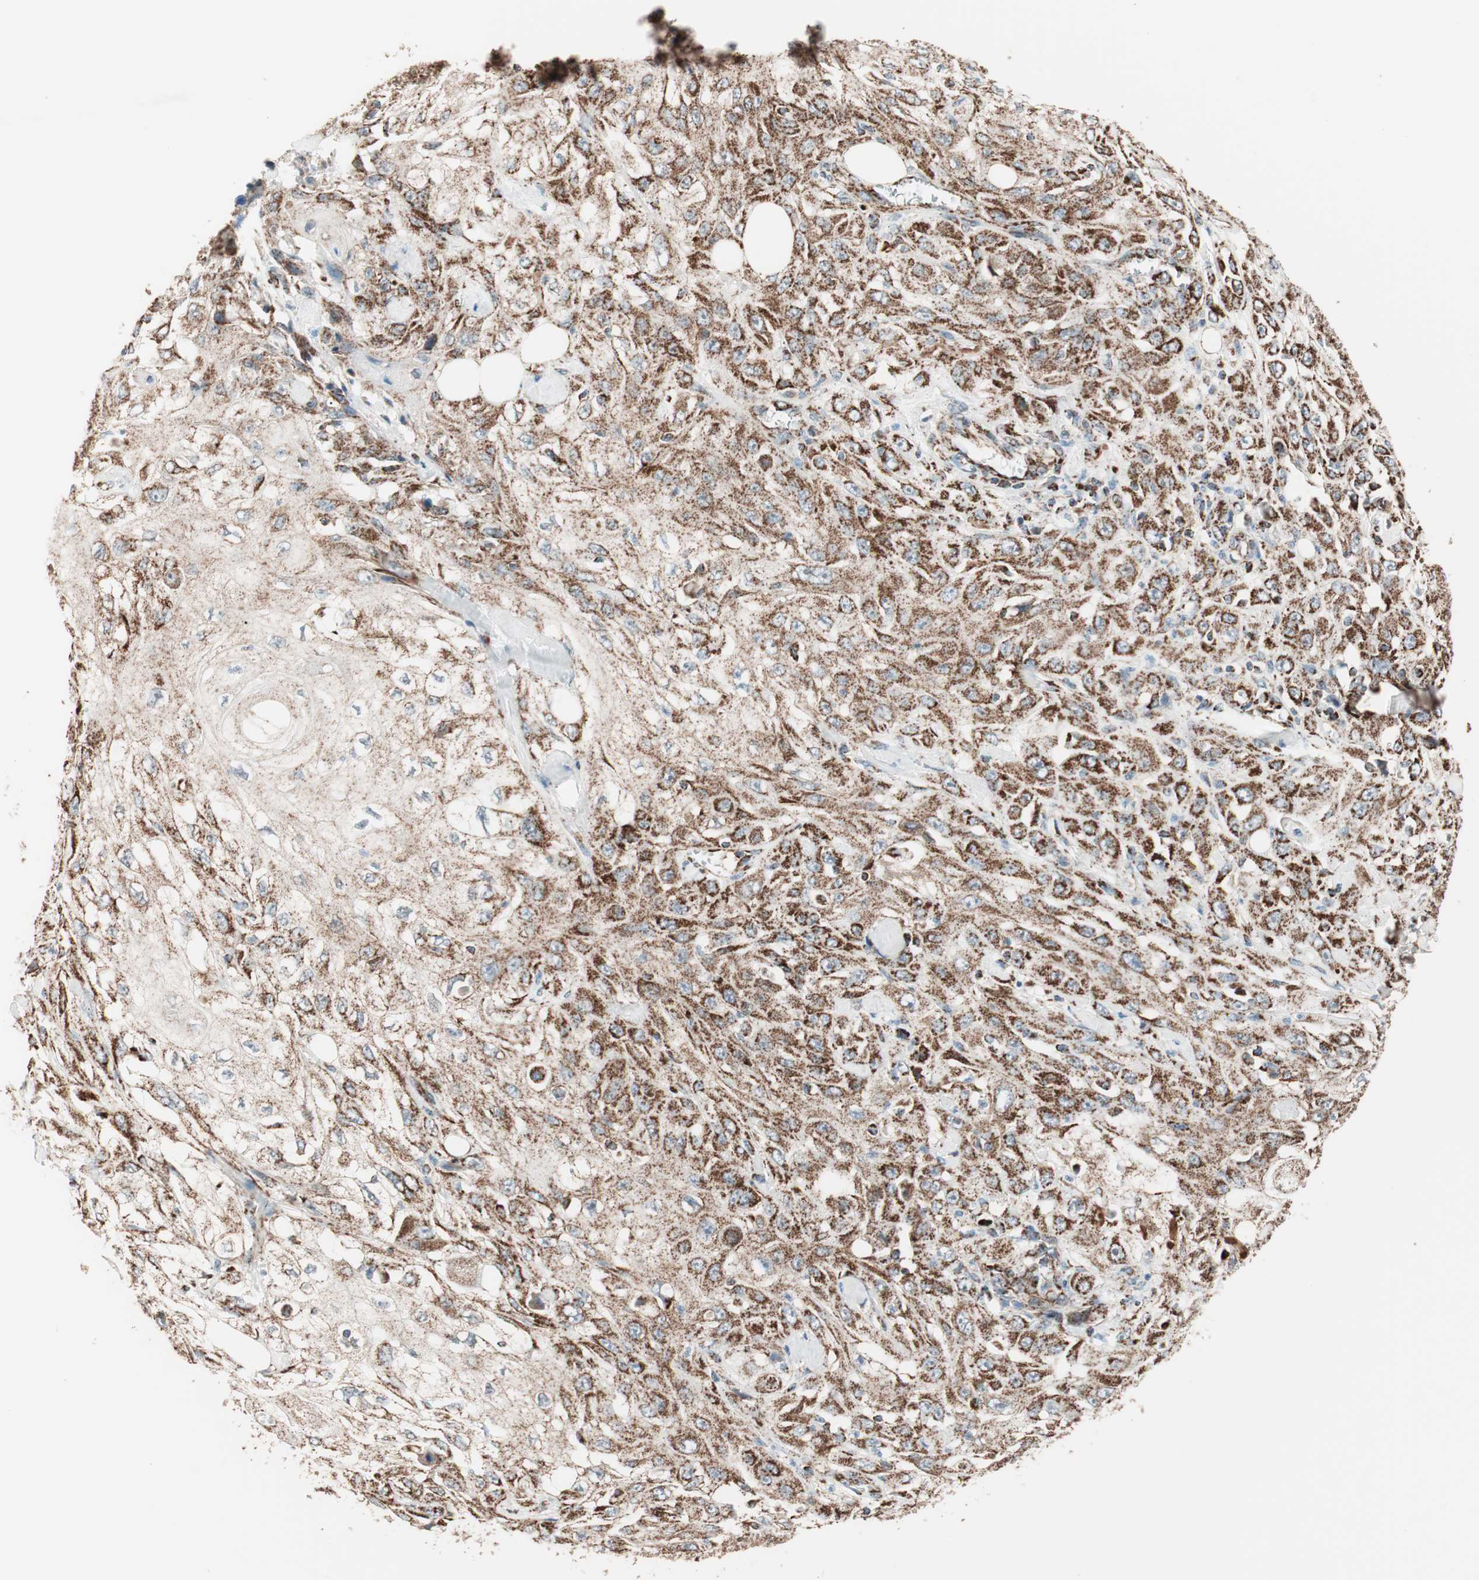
{"staining": {"intensity": "strong", "quantity": ">75%", "location": "cytoplasmic/membranous"}, "tissue": "skin cancer", "cell_type": "Tumor cells", "image_type": "cancer", "snomed": [{"axis": "morphology", "description": "Squamous cell carcinoma, NOS"}, {"axis": "morphology", "description": "Squamous cell carcinoma, metastatic, NOS"}, {"axis": "topography", "description": "Skin"}, {"axis": "topography", "description": "Lymph node"}], "caption": "A brown stain labels strong cytoplasmic/membranous staining of a protein in human skin cancer tumor cells.", "gene": "TOMM22", "patient": {"sex": "male", "age": 75}}